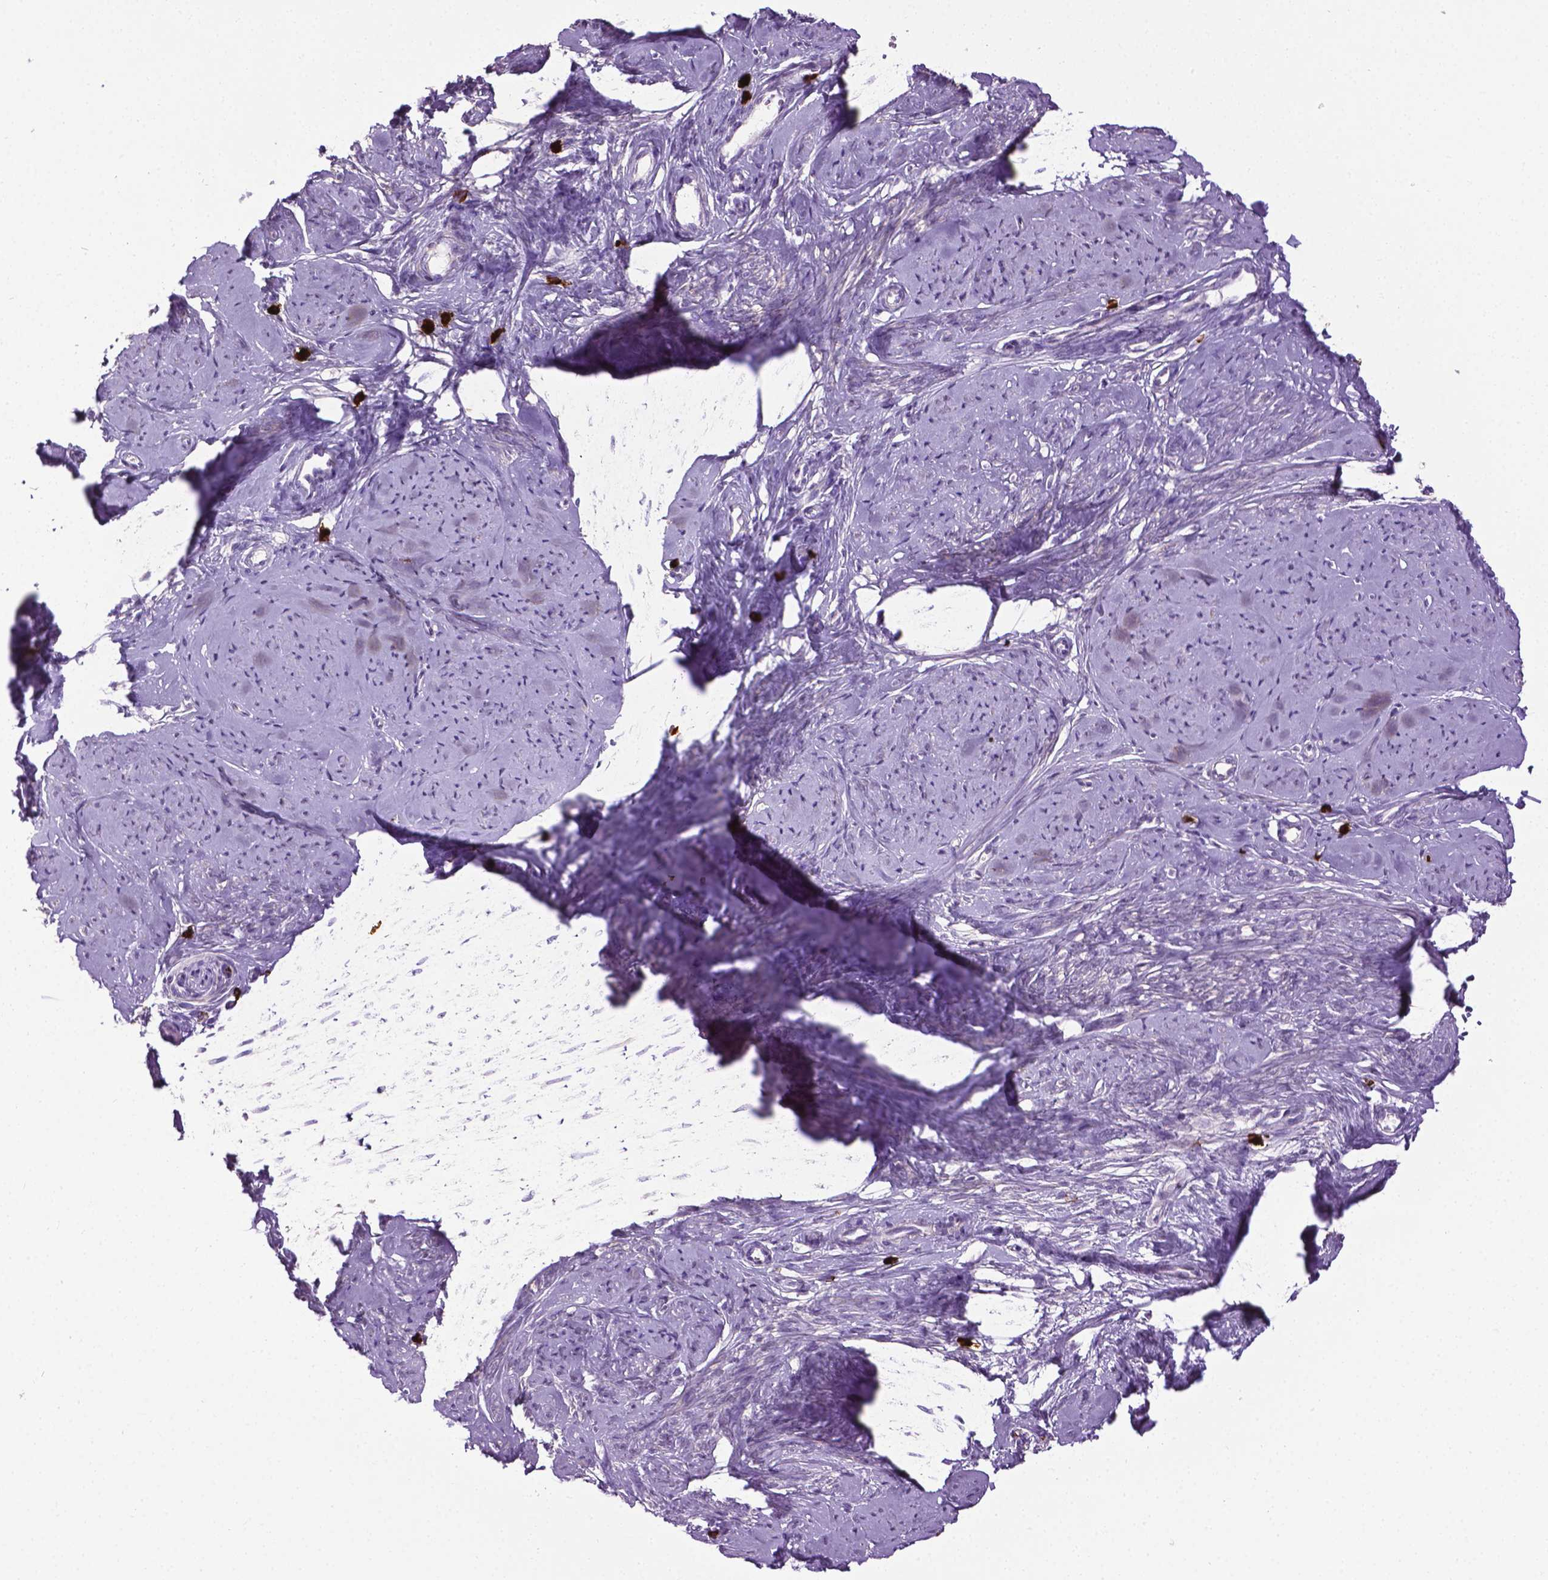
{"staining": {"intensity": "negative", "quantity": "none", "location": "none"}, "tissue": "smooth muscle", "cell_type": "Smooth muscle cells", "image_type": "normal", "snomed": [{"axis": "morphology", "description": "Normal tissue, NOS"}, {"axis": "topography", "description": "Smooth muscle"}], "caption": "High magnification brightfield microscopy of benign smooth muscle stained with DAB (3,3'-diaminobenzidine) (brown) and counterstained with hematoxylin (blue): smooth muscle cells show no significant expression. (DAB (3,3'-diaminobenzidine) immunohistochemistry visualized using brightfield microscopy, high magnification).", "gene": "SPECC1L", "patient": {"sex": "female", "age": 48}}